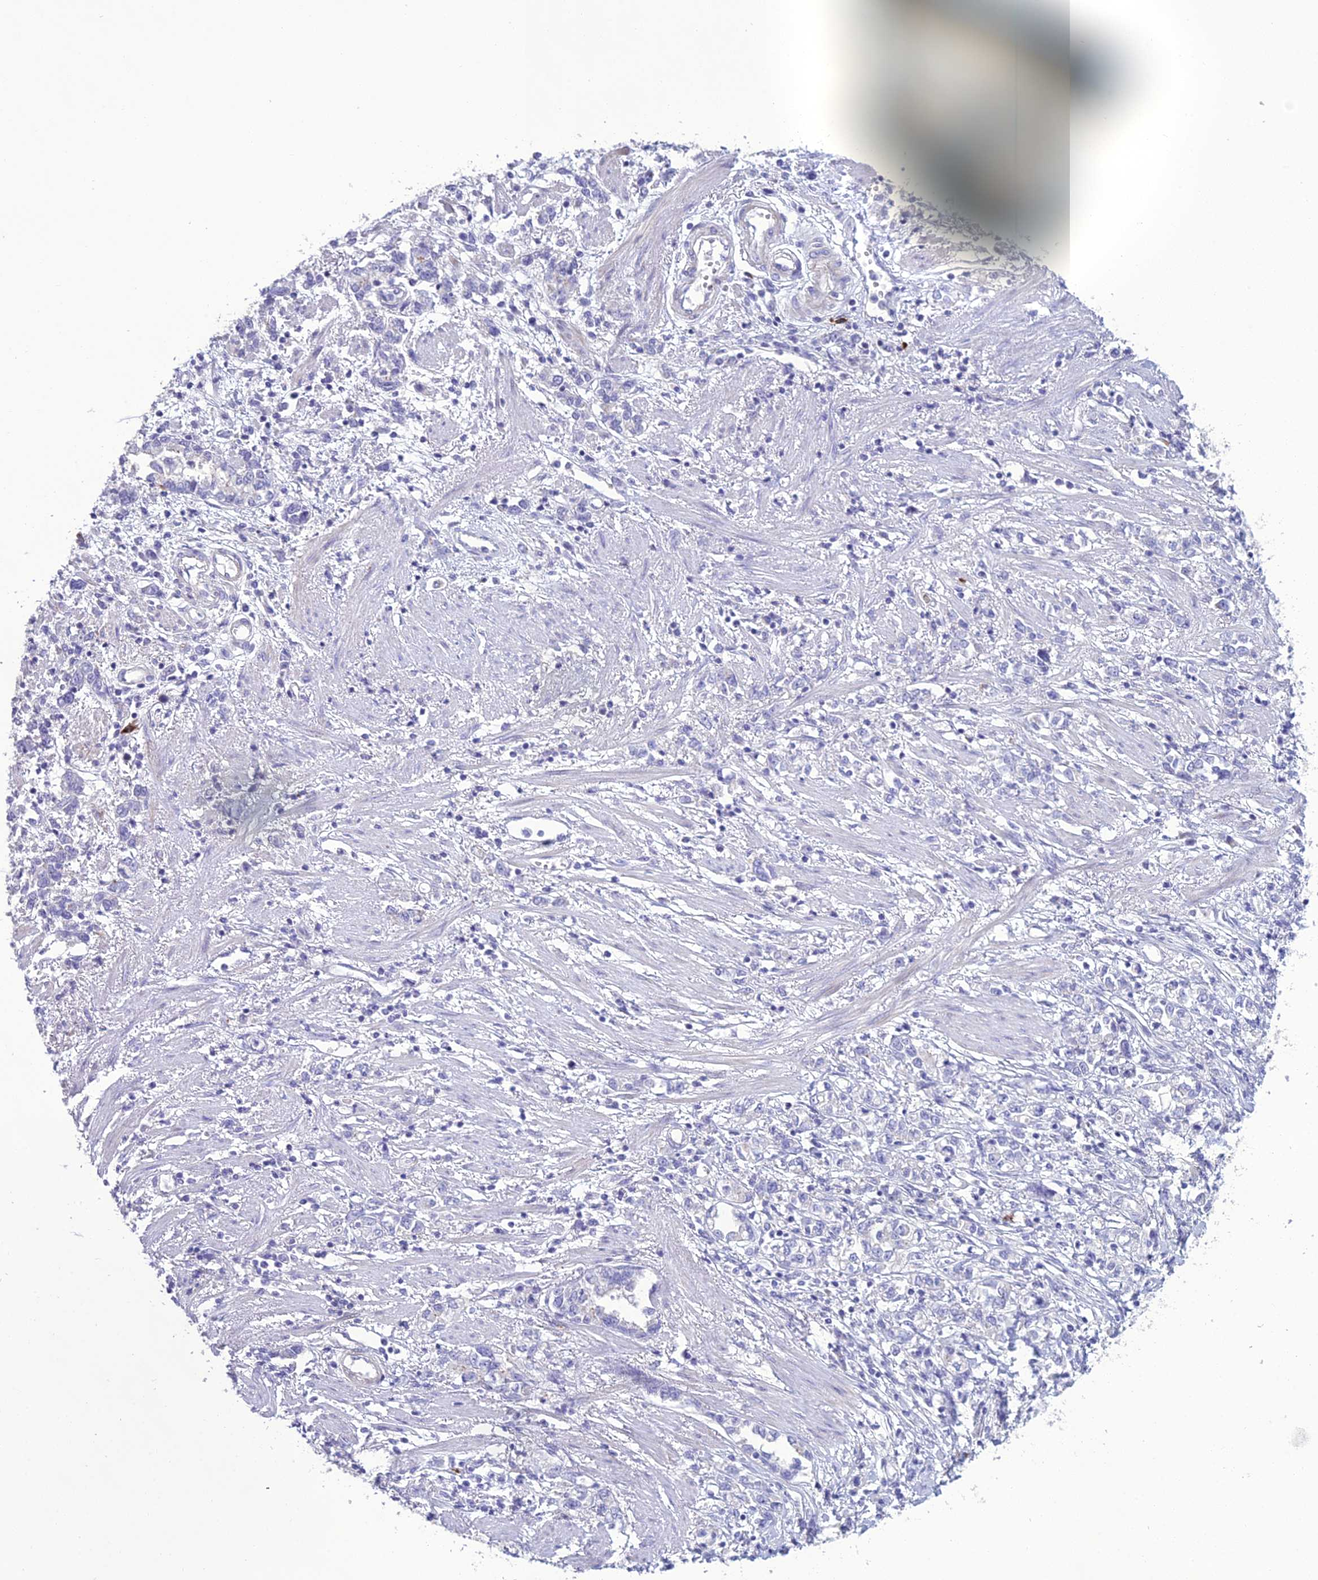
{"staining": {"intensity": "negative", "quantity": "none", "location": "none"}, "tissue": "stomach cancer", "cell_type": "Tumor cells", "image_type": "cancer", "snomed": [{"axis": "morphology", "description": "Adenocarcinoma, NOS"}, {"axis": "topography", "description": "Stomach"}], "caption": "An IHC photomicrograph of stomach cancer (adenocarcinoma) is shown. There is no staining in tumor cells of stomach cancer (adenocarcinoma).", "gene": "OR56B1", "patient": {"sex": "female", "age": 76}}